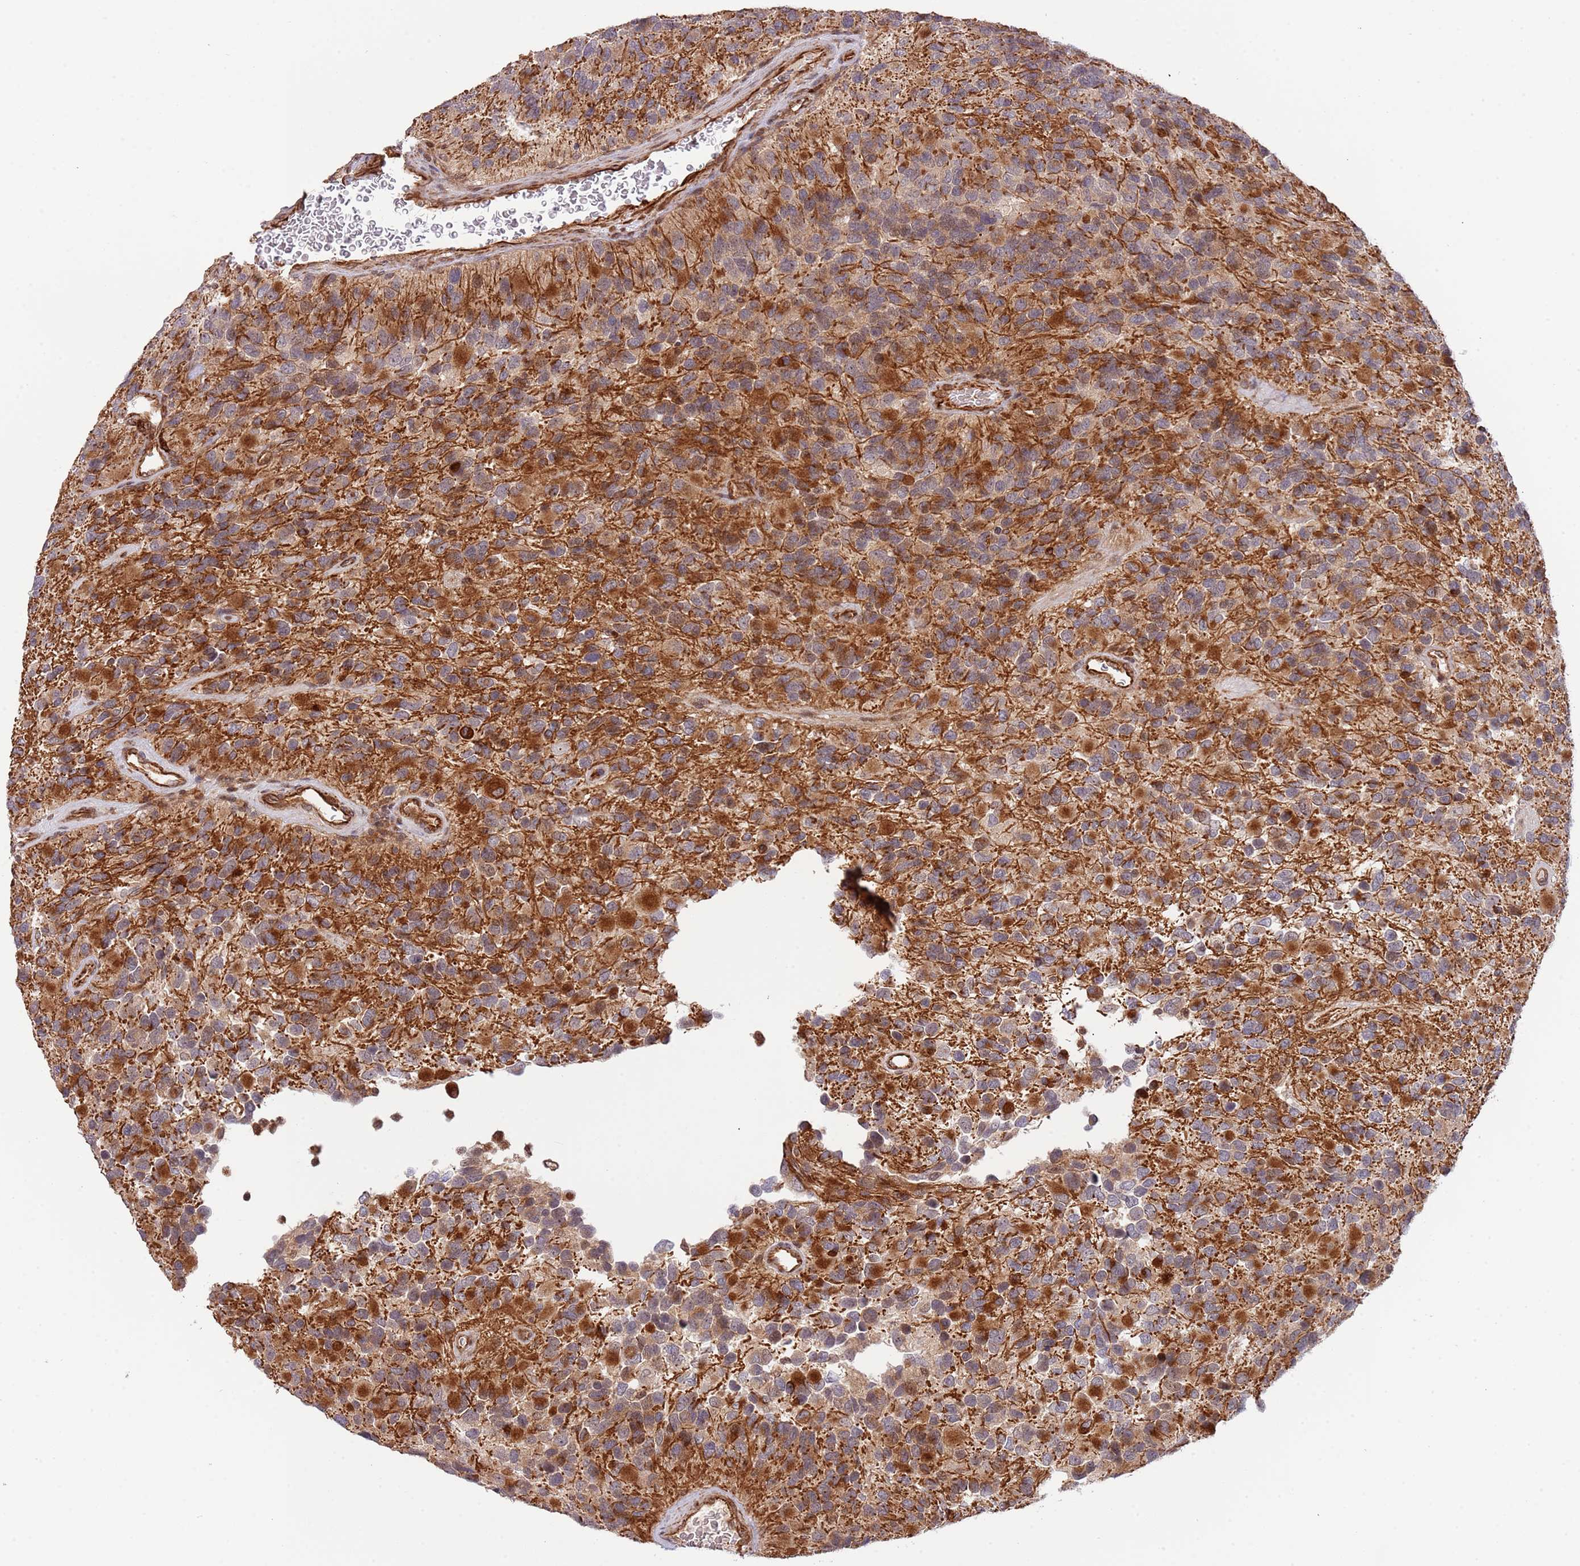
{"staining": {"intensity": "moderate", "quantity": "25%-75%", "location": "cytoplasmic/membranous"}, "tissue": "glioma", "cell_type": "Tumor cells", "image_type": "cancer", "snomed": [{"axis": "morphology", "description": "Glioma, malignant, High grade"}, {"axis": "topography", "description": "Brain"}], "caption": "IHC photomicrograph of human glioma stained for a protein (brown), which demonstrates medium levels of moderate cytoplasmic/membranous positivity in approximately 25%-75% of tumor cells.", "gene": "NEK3", "patient": {"sex": "male", "age": 77}}